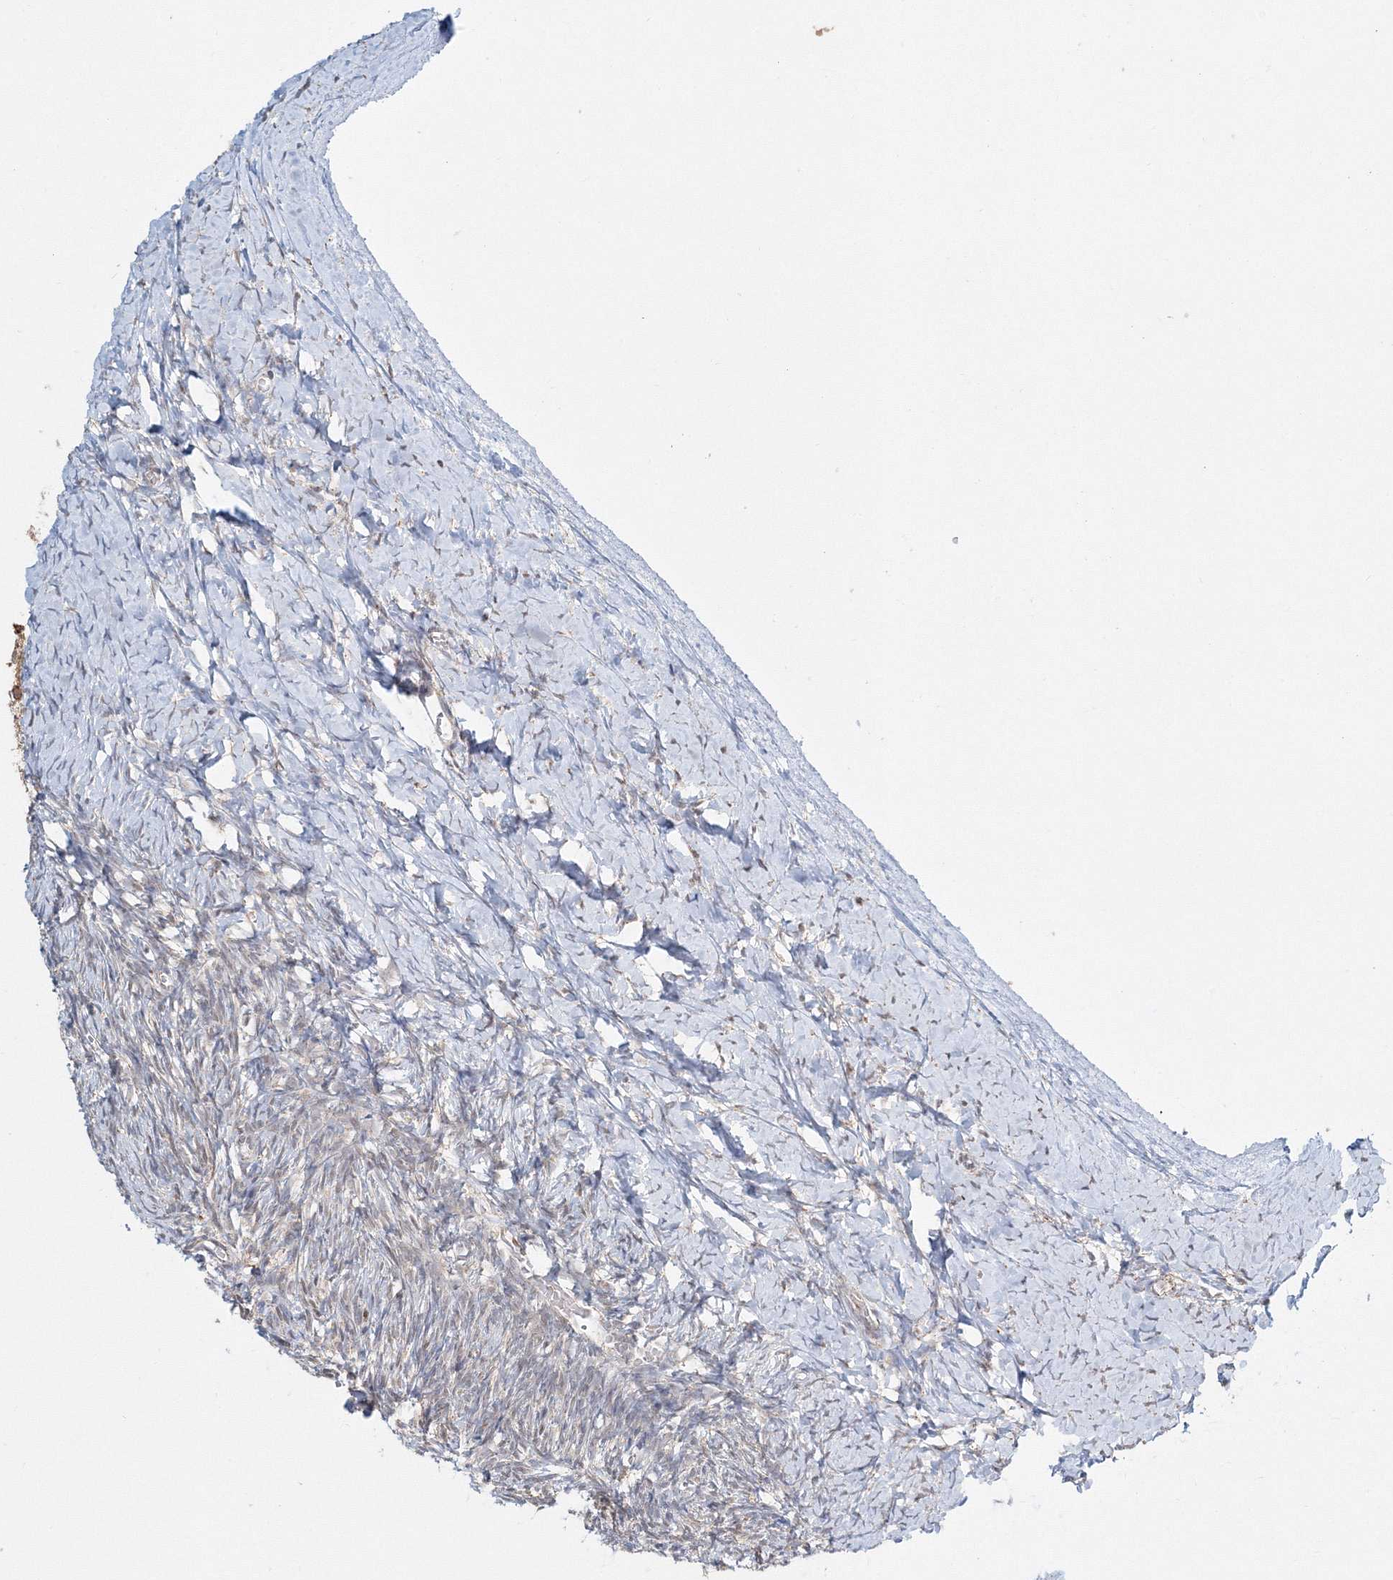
{"staining": {"intensity": "negative", "quantity": "none", "location": "none"}, "tissue": "ovary", "cell_type": "Ovarian stroma cells", "image_type": "normal", "snomed": [{"axis": "morphology", "description": "Normal tissue, NOS"}, {"axis": "morphology", "description": "Developmental malformation"}, {"axis": "topography", "description": "Ovary"}], "caption": "Immunohistochemistry micrograph of unremarkable ovary: ovary stained with DAB (3,3'-diaminobenzidine) exhibits no significant protein staining in ovarian stroma cells.", "gene": "PSMD6", "patient": {"sex": "female", "age": 39}}